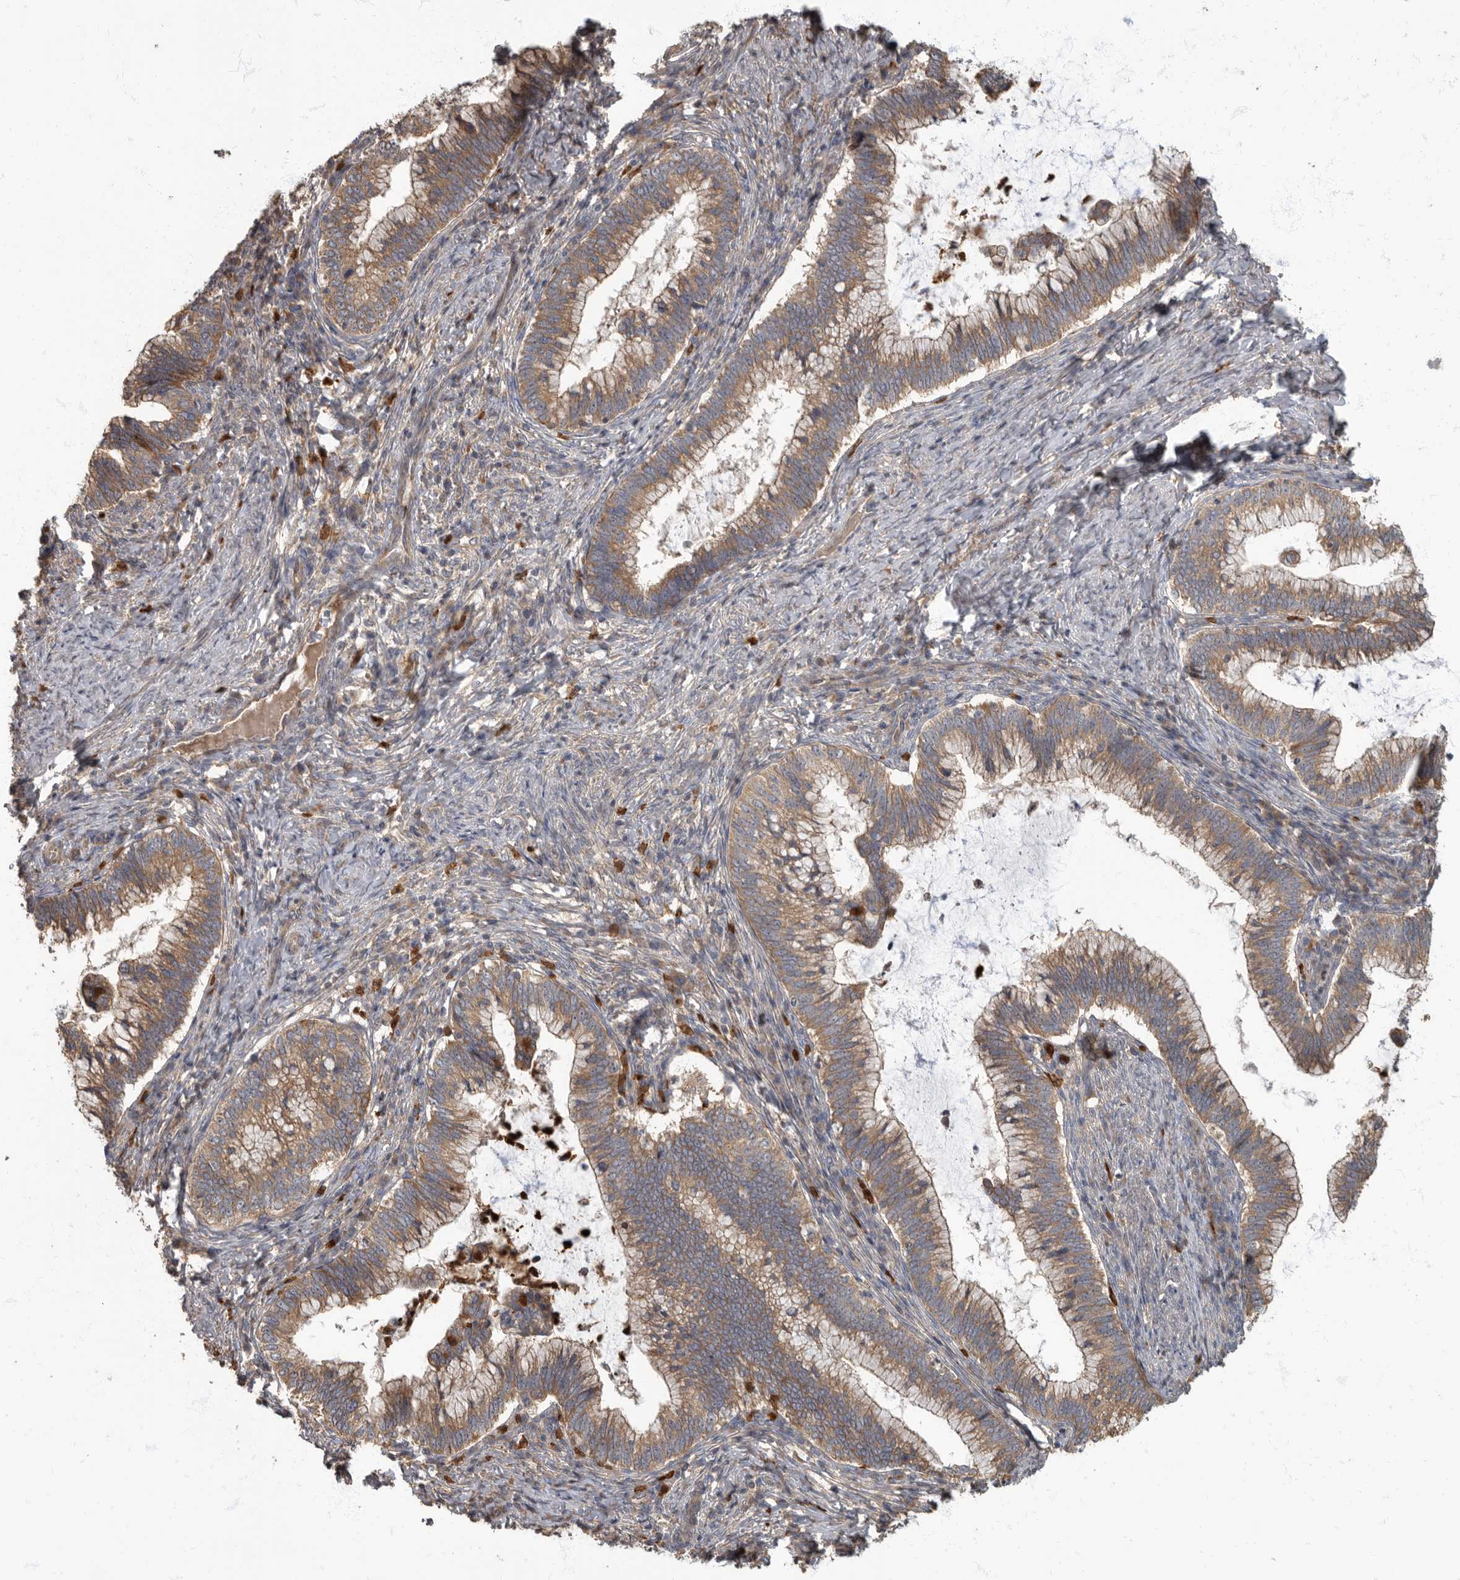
{"staining": {"intensity": "moderate", "quantity": ">75%", "location": "cytoplasmic/membranous"}, "tissue": "cervical cancer", "cell_type": "Tumor cells", "image_type": "cancer", "snomed": [{"axis": "morphology", "description": "Adenocarcinoma, NOS"}, {"axis": "topography", "description": "Cervix"}], "caption": "Adenocarcinoma (cervical) stained for a protein (brown) shows moderate cytoplasmic/membranous positive staining in about >75% of tumor cells.", "gene": "DAAM1", "patient": {"sex": "female", "age": 36}}